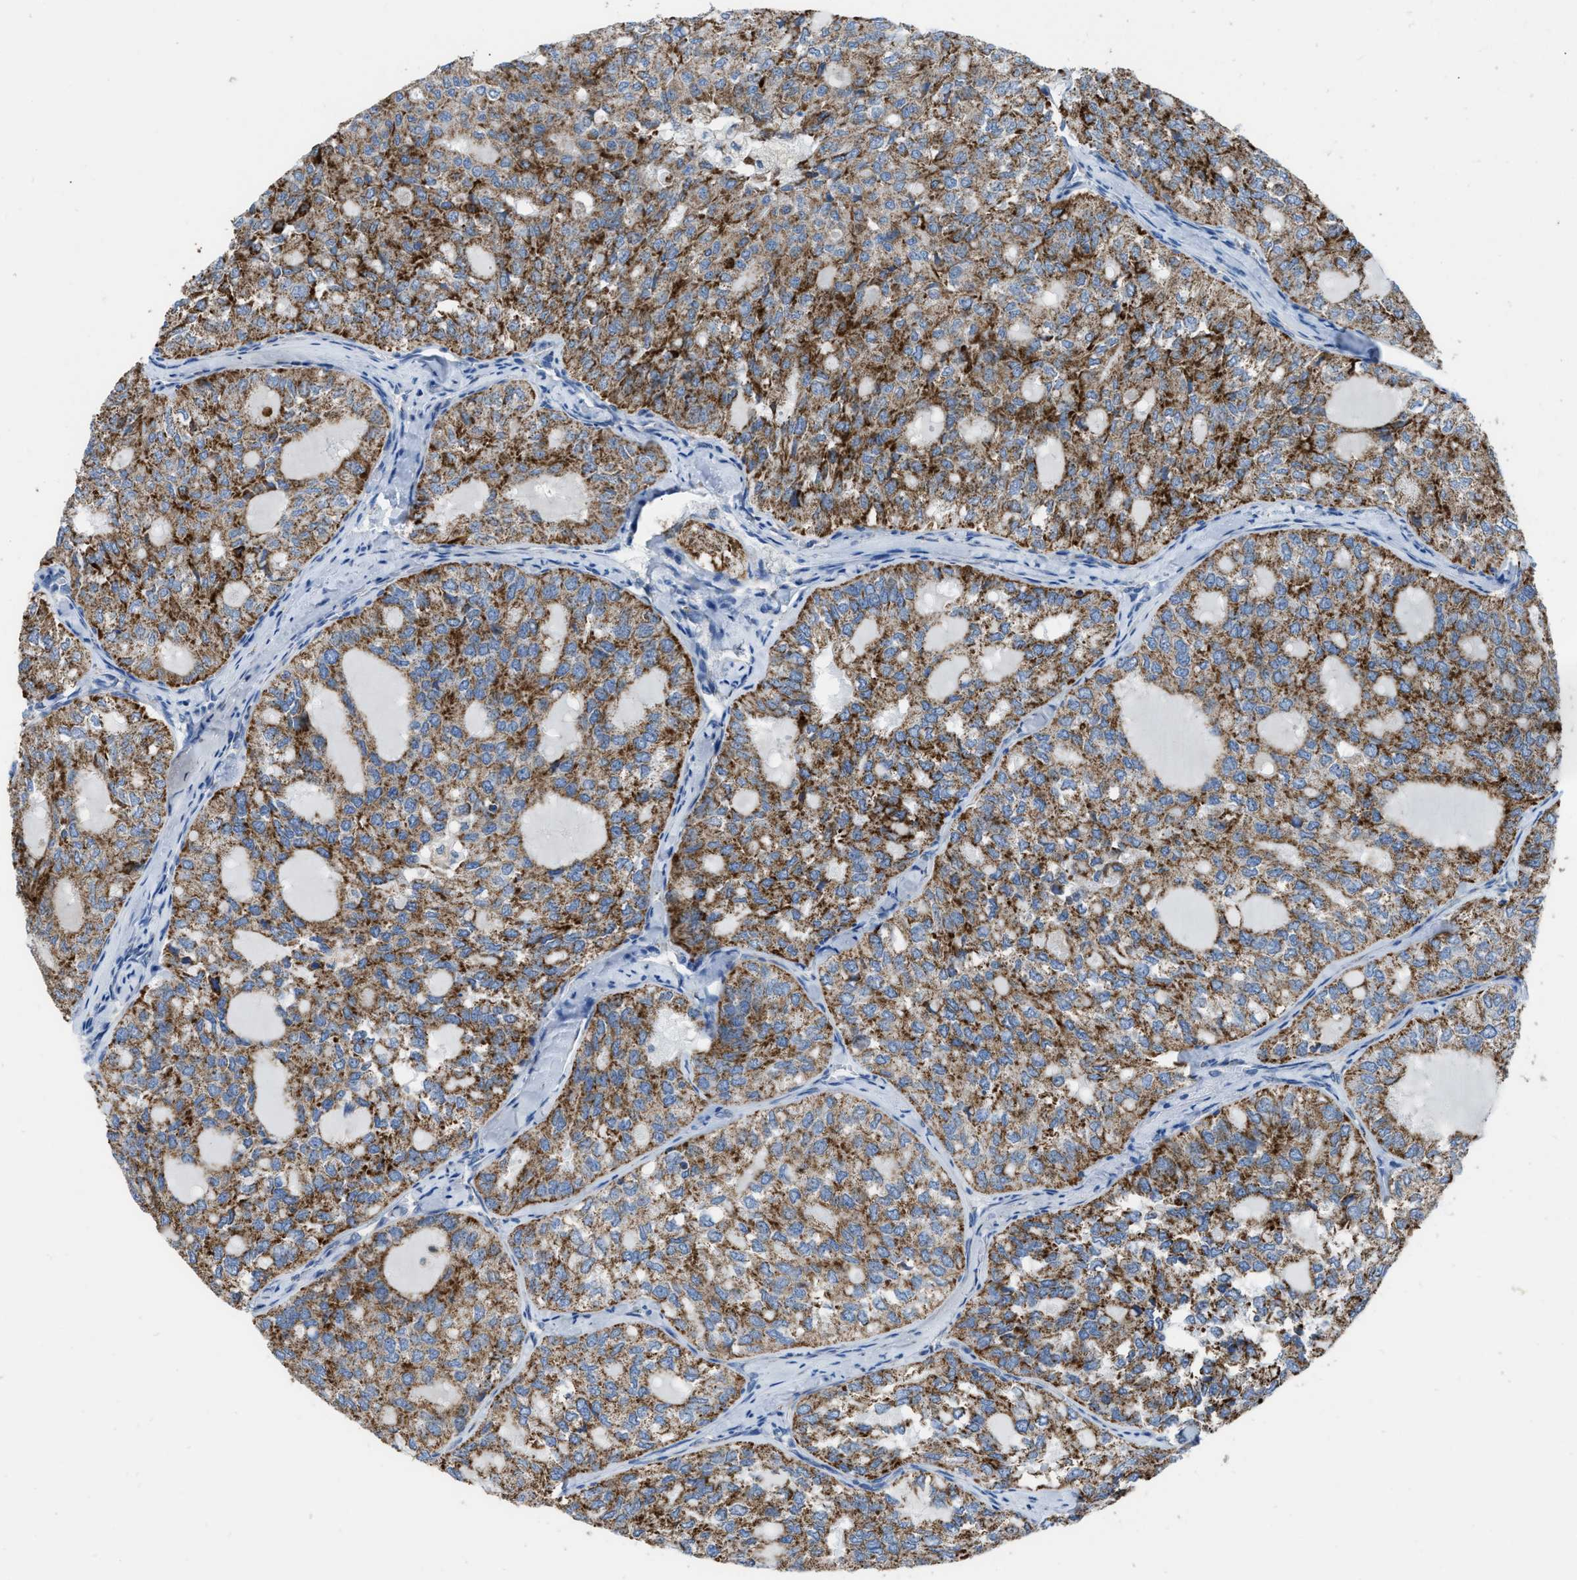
{"staining": {"intensity": "strong", "quantity": ">75%", "location": "cytoplasmic/membranous"}, "tissue": "thyroid cancer", "cell_type": "Tumor cells", "image_type": "cancer", "snomed": [{"axis": "morphology", "description": "Follicular adenoma carcinoma, NOS"}, {"axis": "topography", "description": "Thyroid gland"}], "caption": "About >75% of tumor cells in thyroid follicular adenoma carcinoma show strong cytoplasmic/membranous protein staining as visualized by brown immunohistochemical staining.", "gene": "ETFB", "patient": {"sex": "male", "age": 75}}